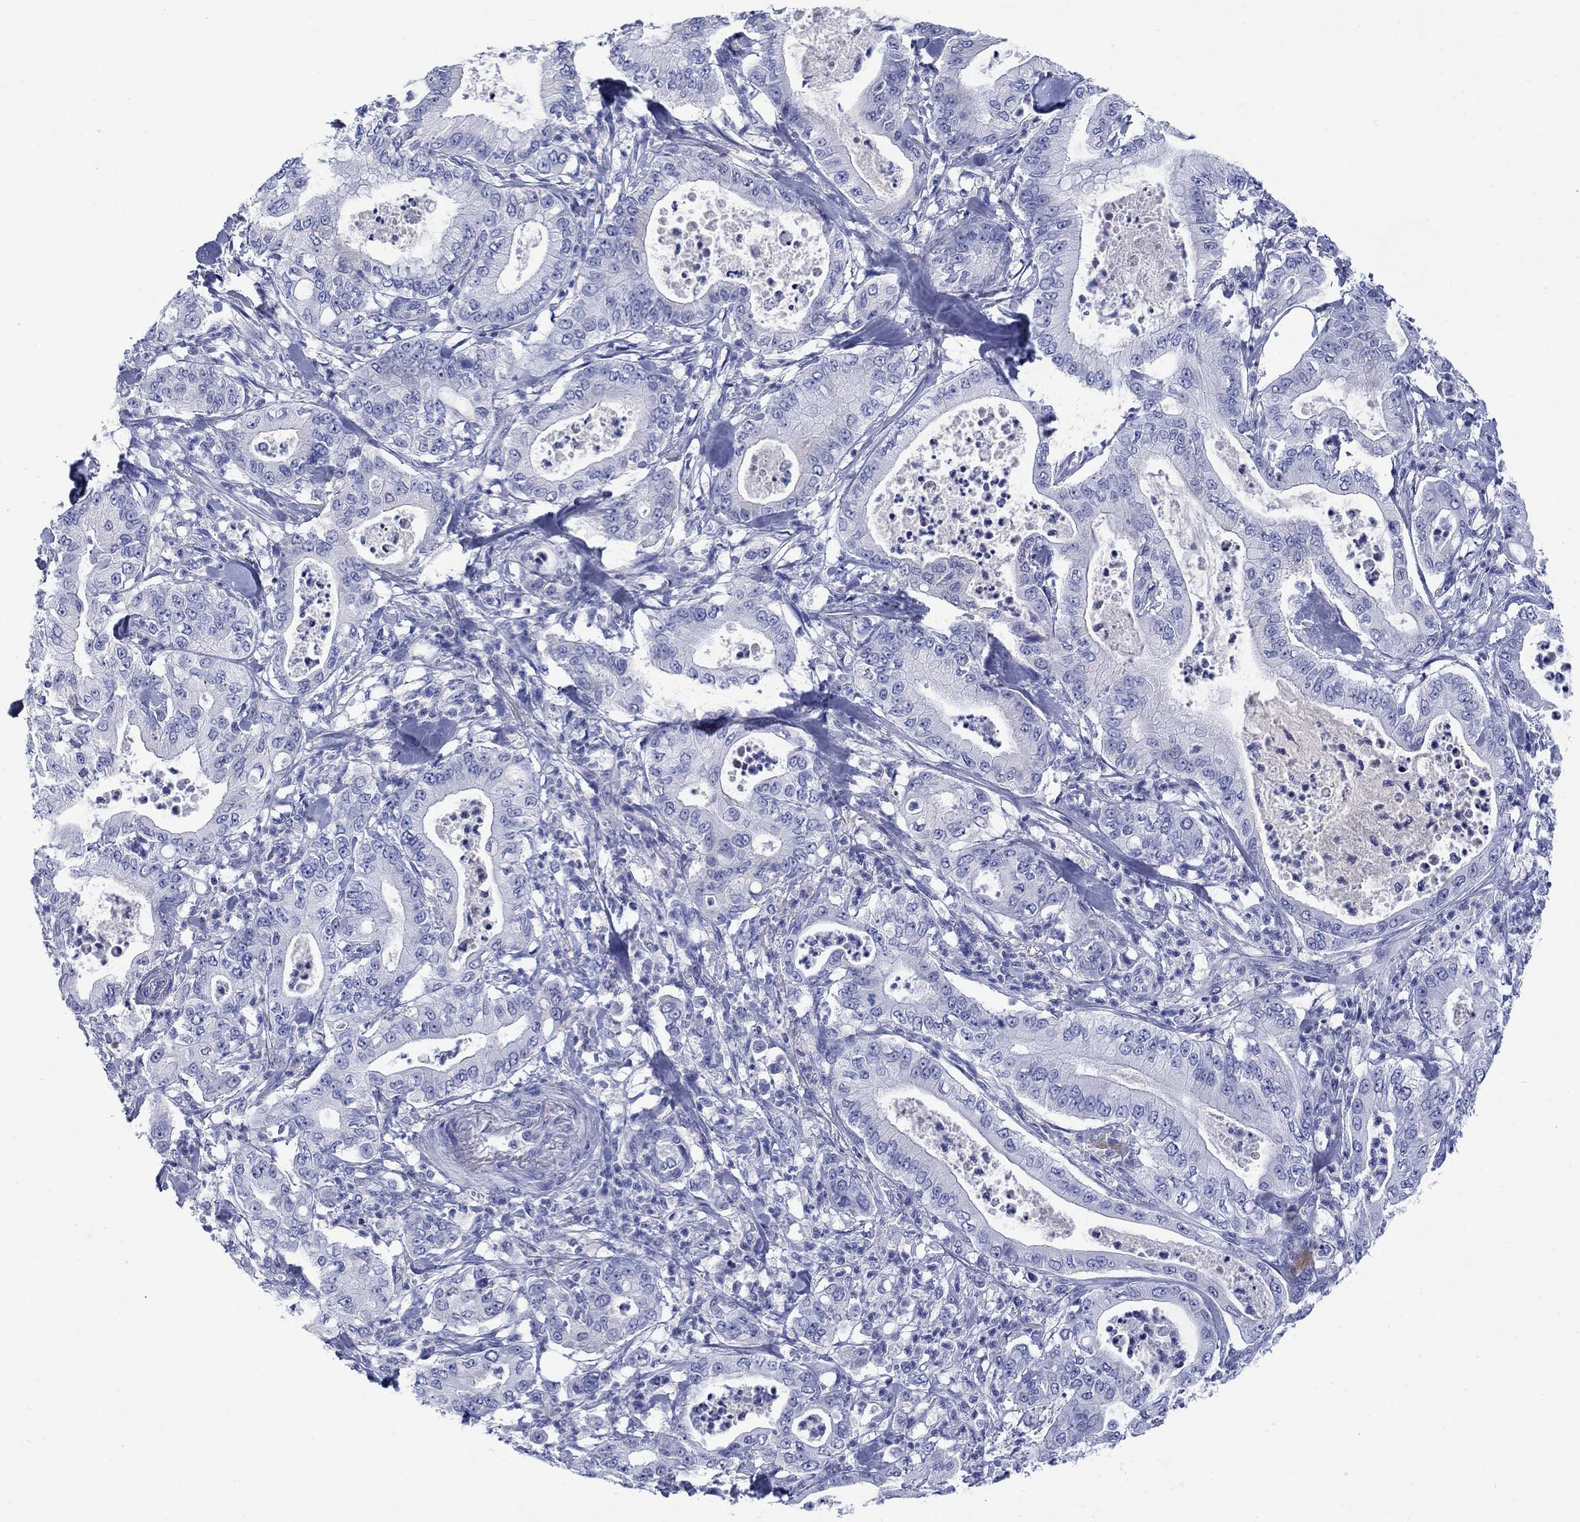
{"staining": {"intensity": "negative", "quantity": "none", "location": "none"}, "tissue": "pancreatic cancer", "cell_type": "Tumor cells", "image_type": "cancer", "snomed": [{"axis": "morphology", "description": "Adenocarcinoma, NOS"}, {"axis": "topography", "description": "Pancreas"}], "caption": "Immunohistochemical staining of adenocarcinoma (pancreatic) demonstrates no significant staining in tumor cells. The staining is performed using DAB (3,3'-diaminobenzidine) brown chromogen with nuclei counter-stained in using hematoxylin.", "gene": "CACNG3", "patient": {"sex": "male", "age": 71}}